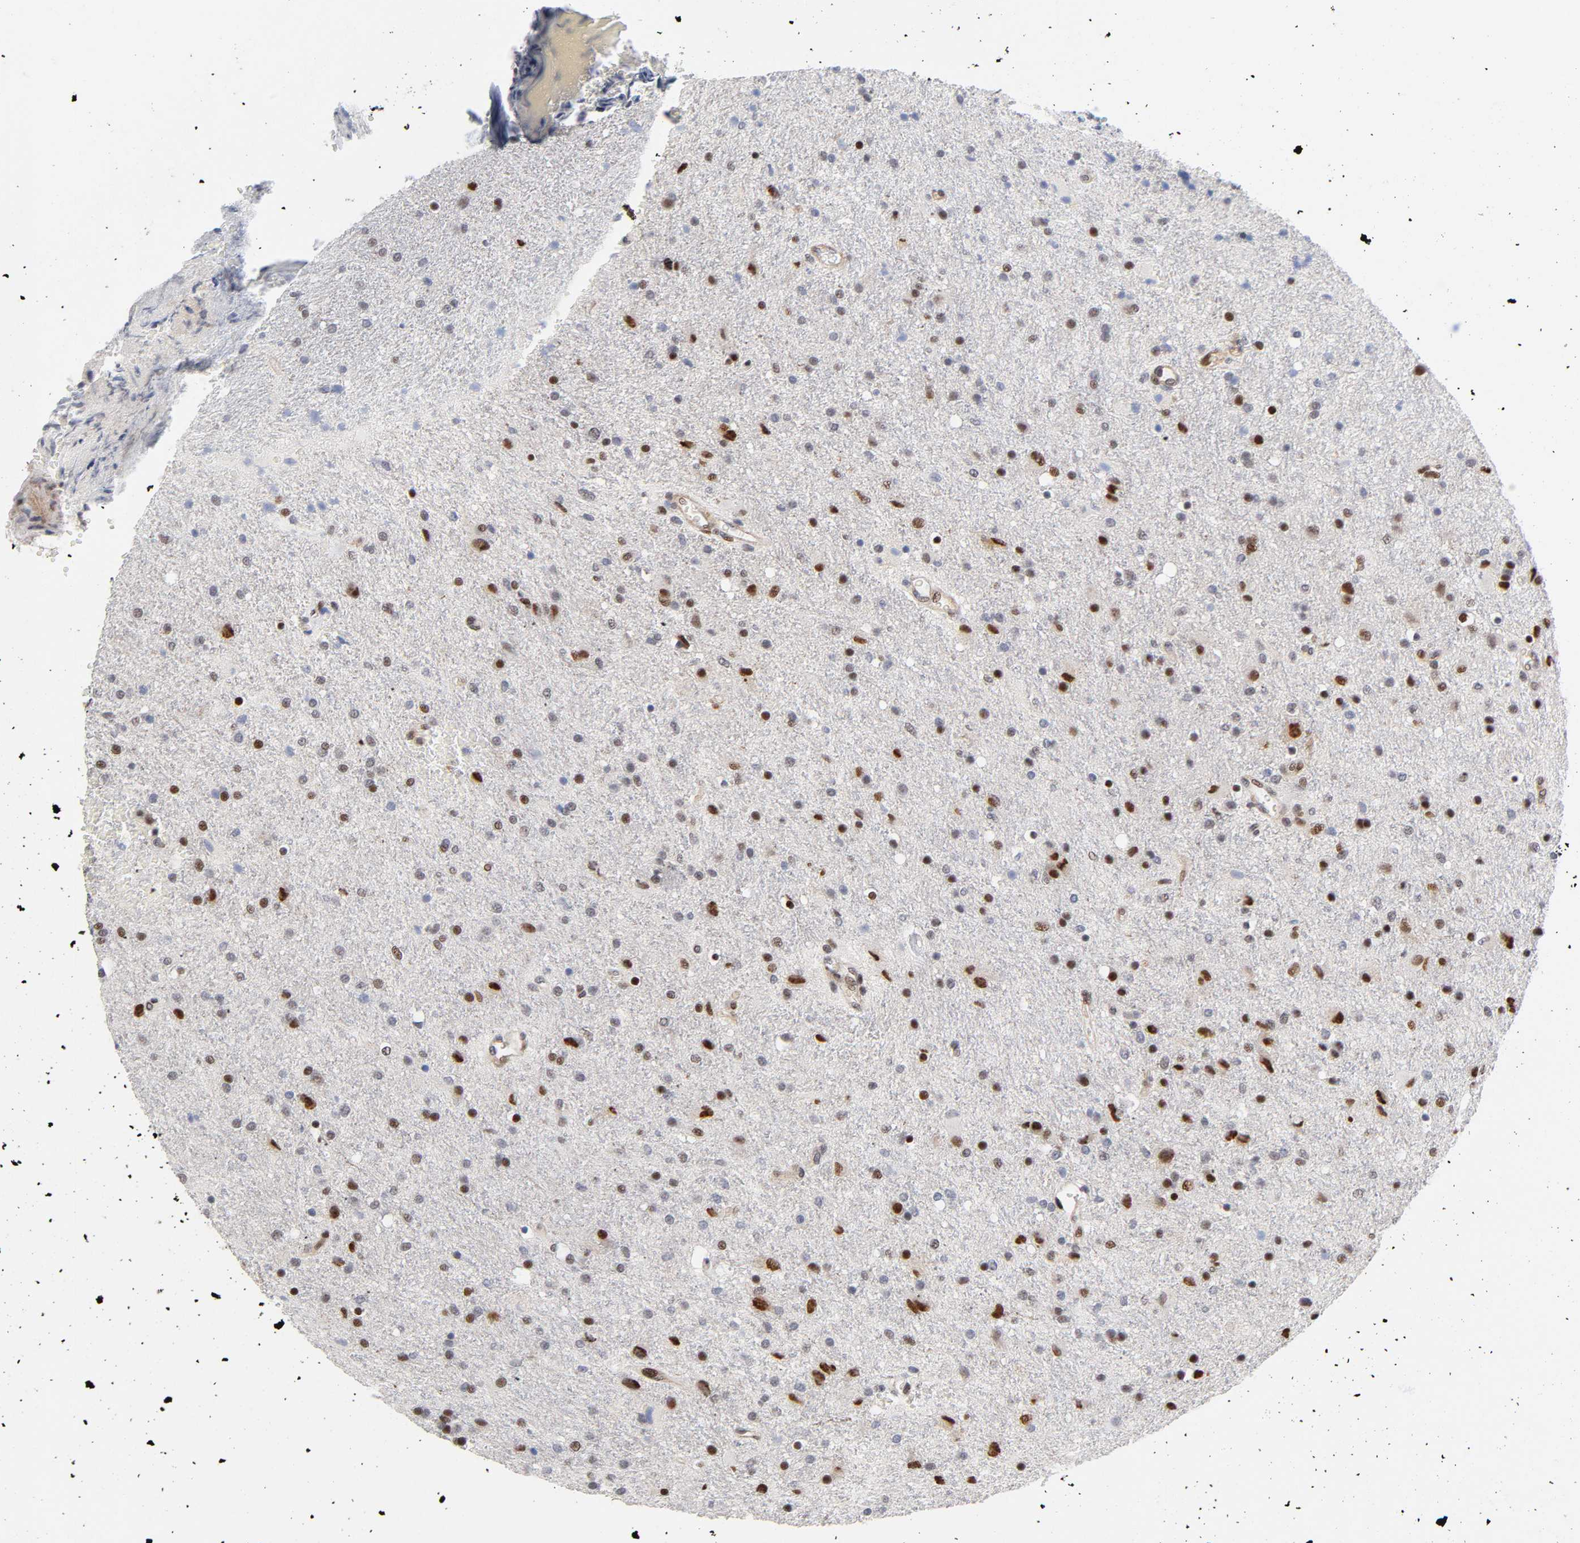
{"staining": {"intensity": "moderate", "quantity": "25%-75%", "location": "nuclear"}, "tissue": "glioma", "cell_type": "Tumor cells", "image_type": "cancer", "snomed": [{"axis": "morphology", "description": "Normal tissue, NOS"}, {"axis": "morphology", "description": "Glioma, malignant, High grade"}, {"axis": "topography", "description": "Cerebral cortex"}], "caption": "This micrograph shows immunohistochemistry (IHC) staining of human high-grade glioma (malignant), with medium moderate nuclear positivity in approximately 25%-75% of tumor cells.", "gene": "STK38", "patient": {"sex": "male", "age": 56}}